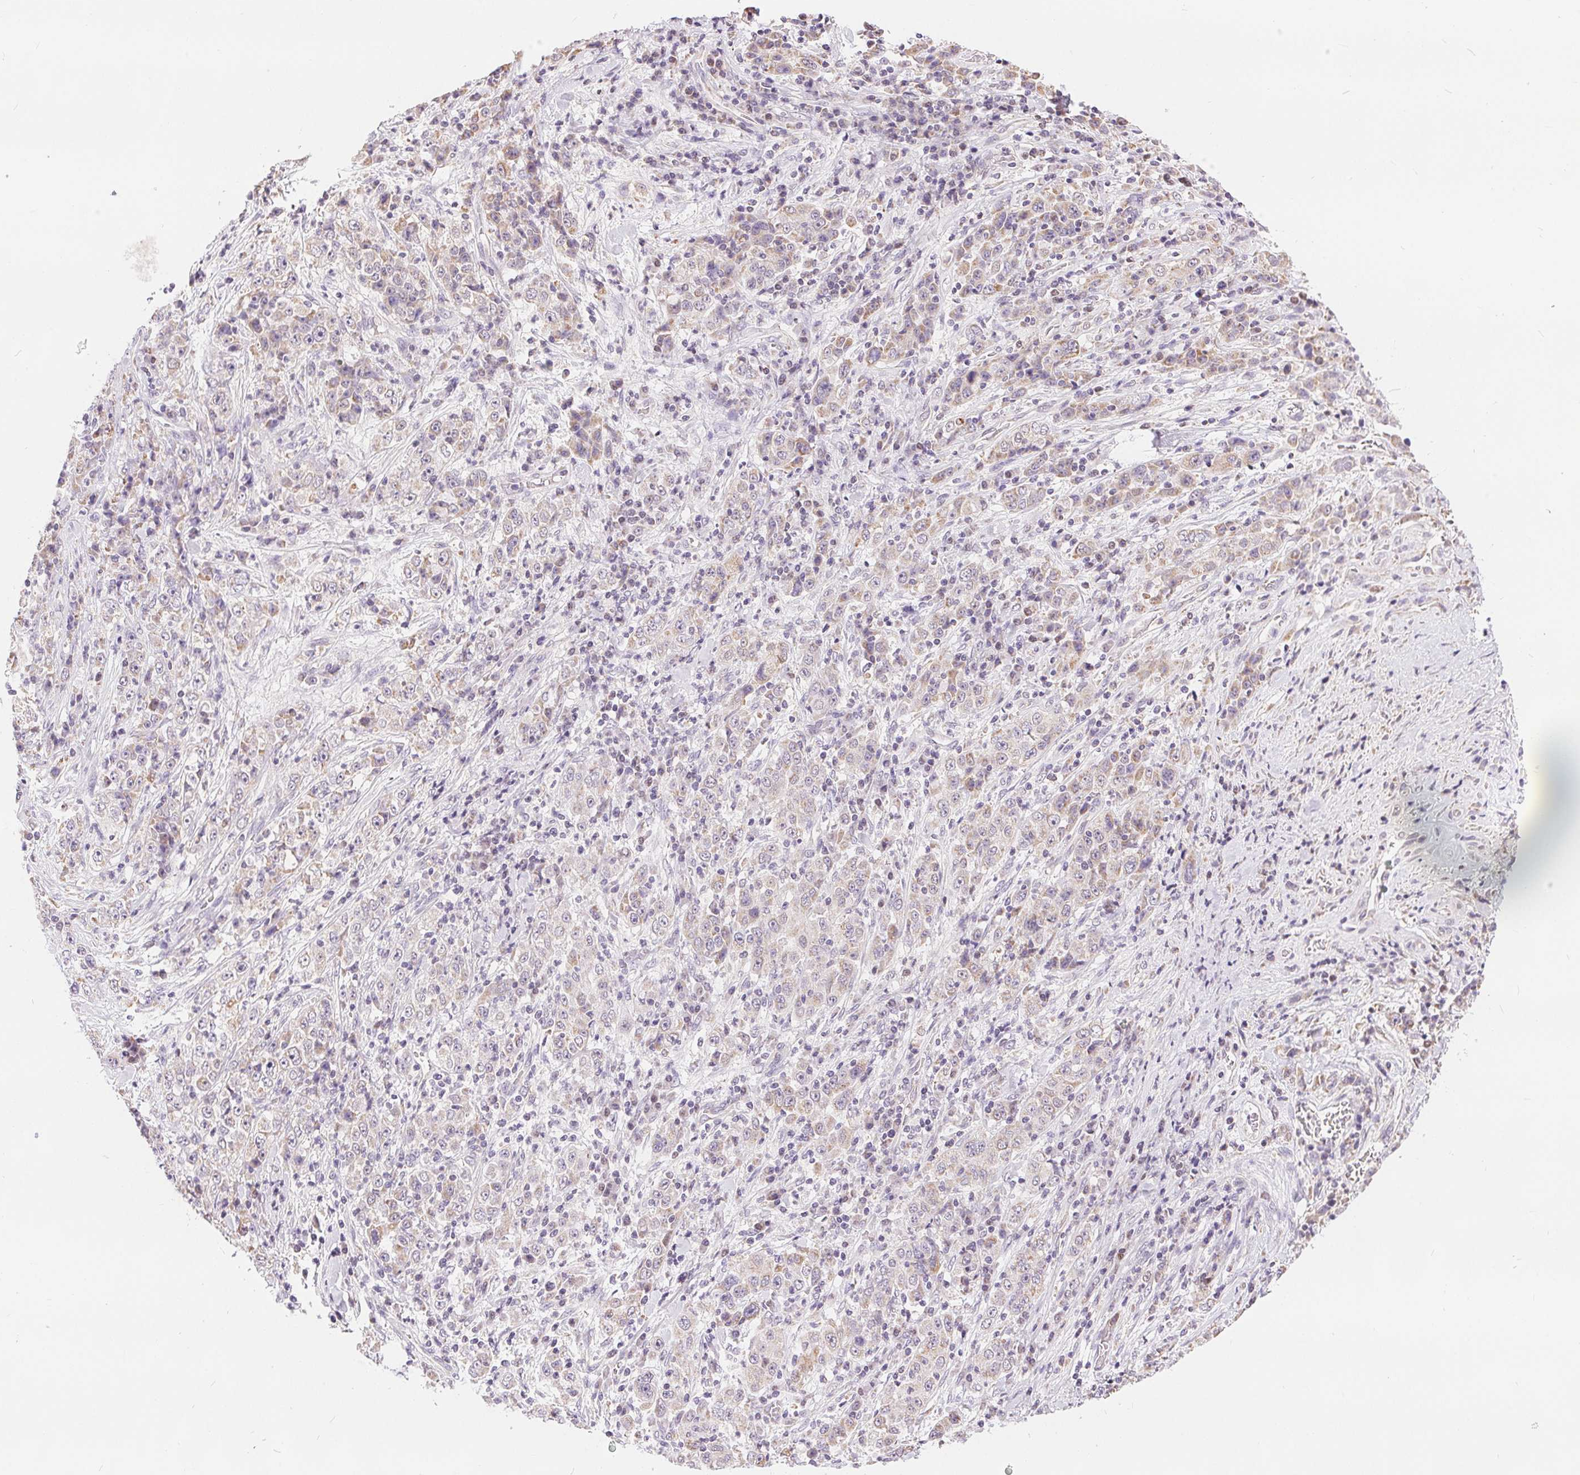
{"staining": {"intensity": "weak", "quantity": "<25%", "location": "cytoplasmic/membranous"}, "tissue": "stomach cancer", "cell_type": "Tumor cells", "image_type": "cancer", "snomed": [{"axis": "morphology", "description": "Normal tissue, NOS"}, {"axis": "morphology", "description": "Adenocarcinoma, NOS"}, {"axis": "topography", "description": "Stomach, upper"}, {"axis": "topography", "description": "Stomach"}], "caption": "Stomach cancer stained for a protein using IHC reveals no positivity tumor cells.", "gene": "POU2F2", "patient": {"sex": "male", "age": 59}}